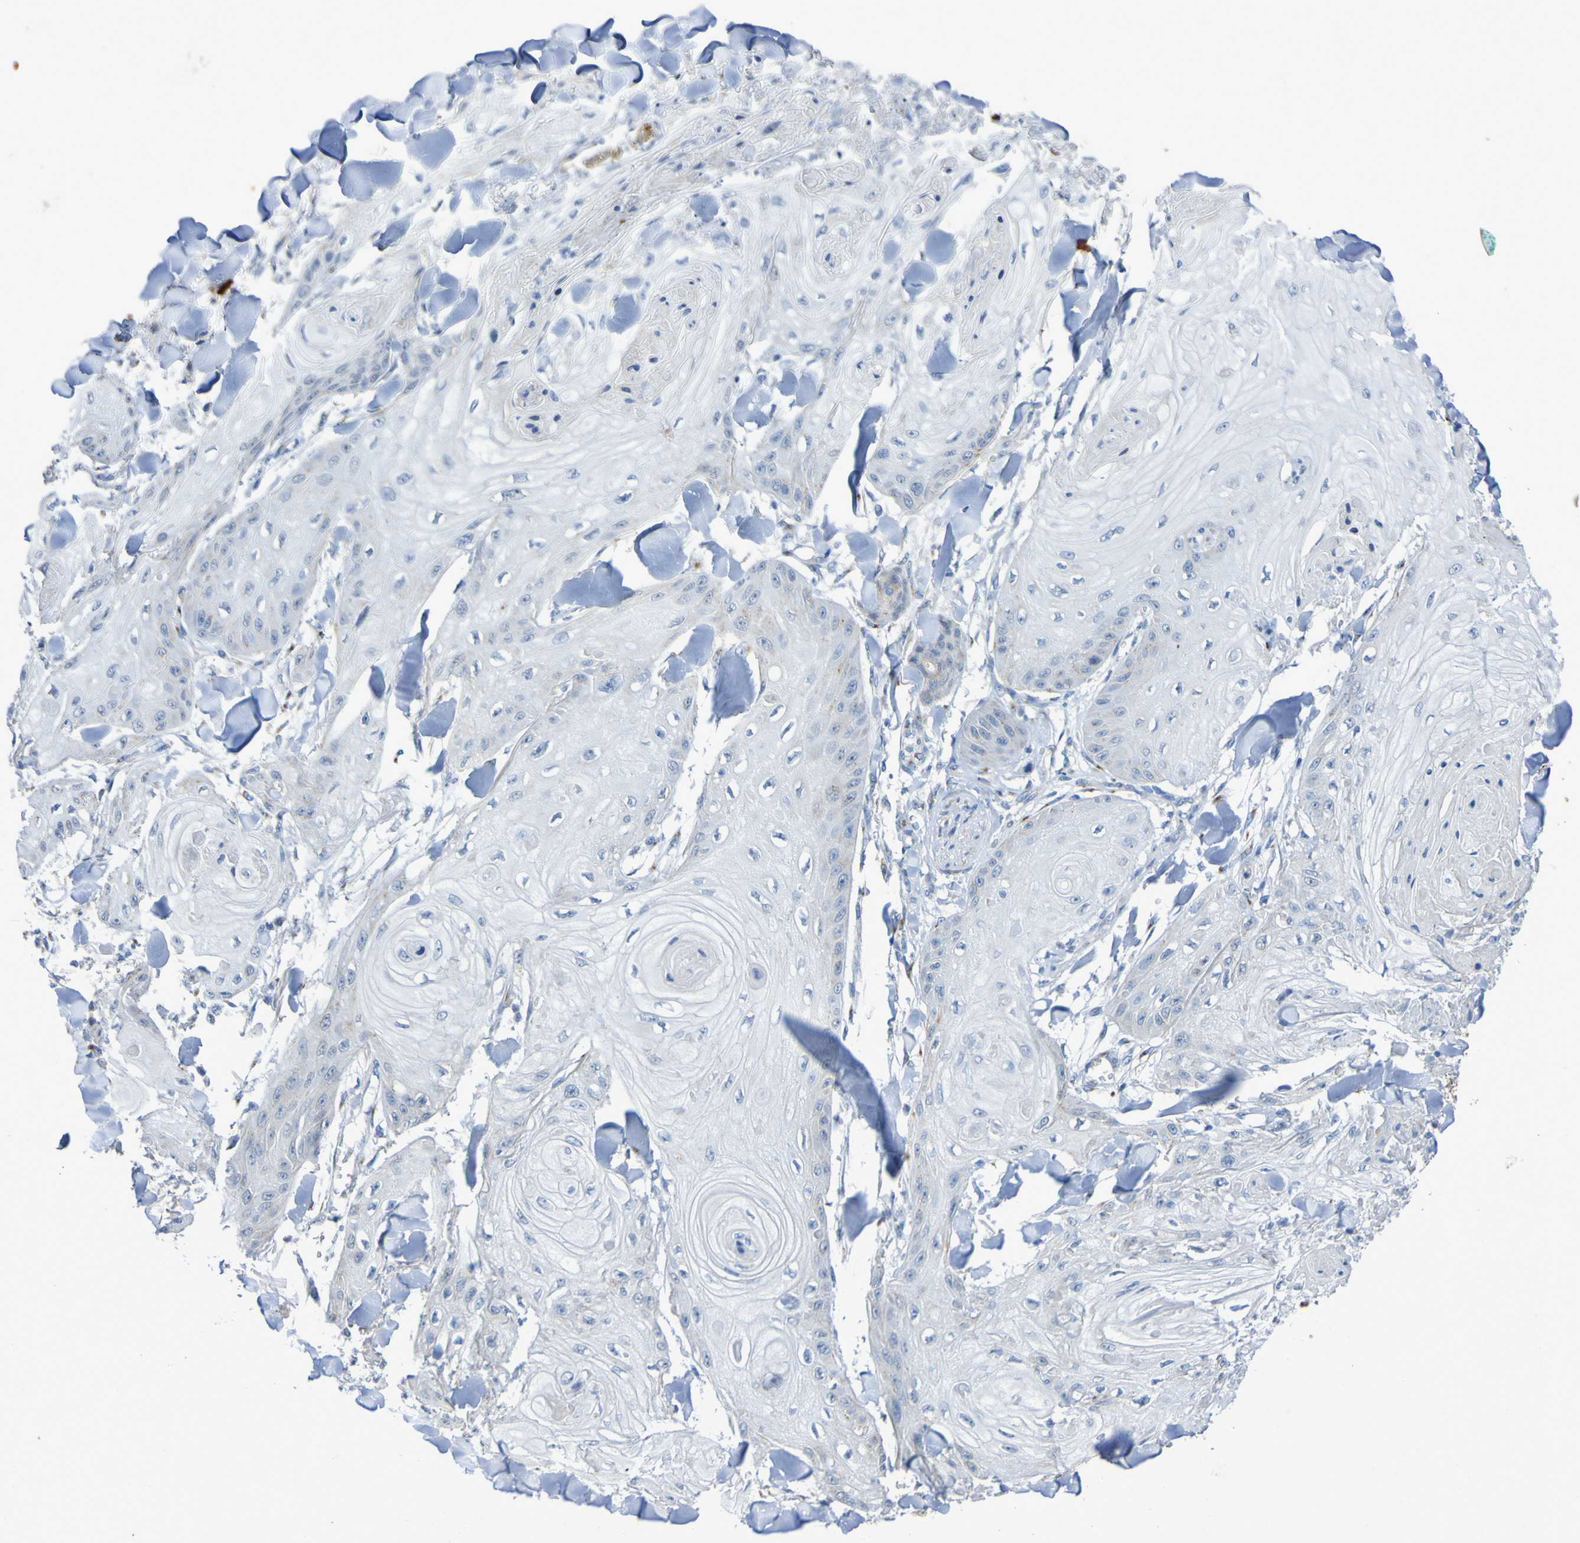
{"staining": {"intensity": "weak", "quantity": "<25%", "location": "cytoplasmic/membranous"}, "tissue": "skin cancer", "cell_type": "Tumor cells", "image_type": "cancer", "snomed": [{"axis": "morphology", "description": "Squamous cell carcinoma, NOS"}, {"axis": "topography", "description": "Skin"}], "caption": "Image shows no protein positivity in tumor cells of skin squamous cell carcinoma tissue.", "gene": "C11orf24", "patient": {"sex": "male", "age": 74}}